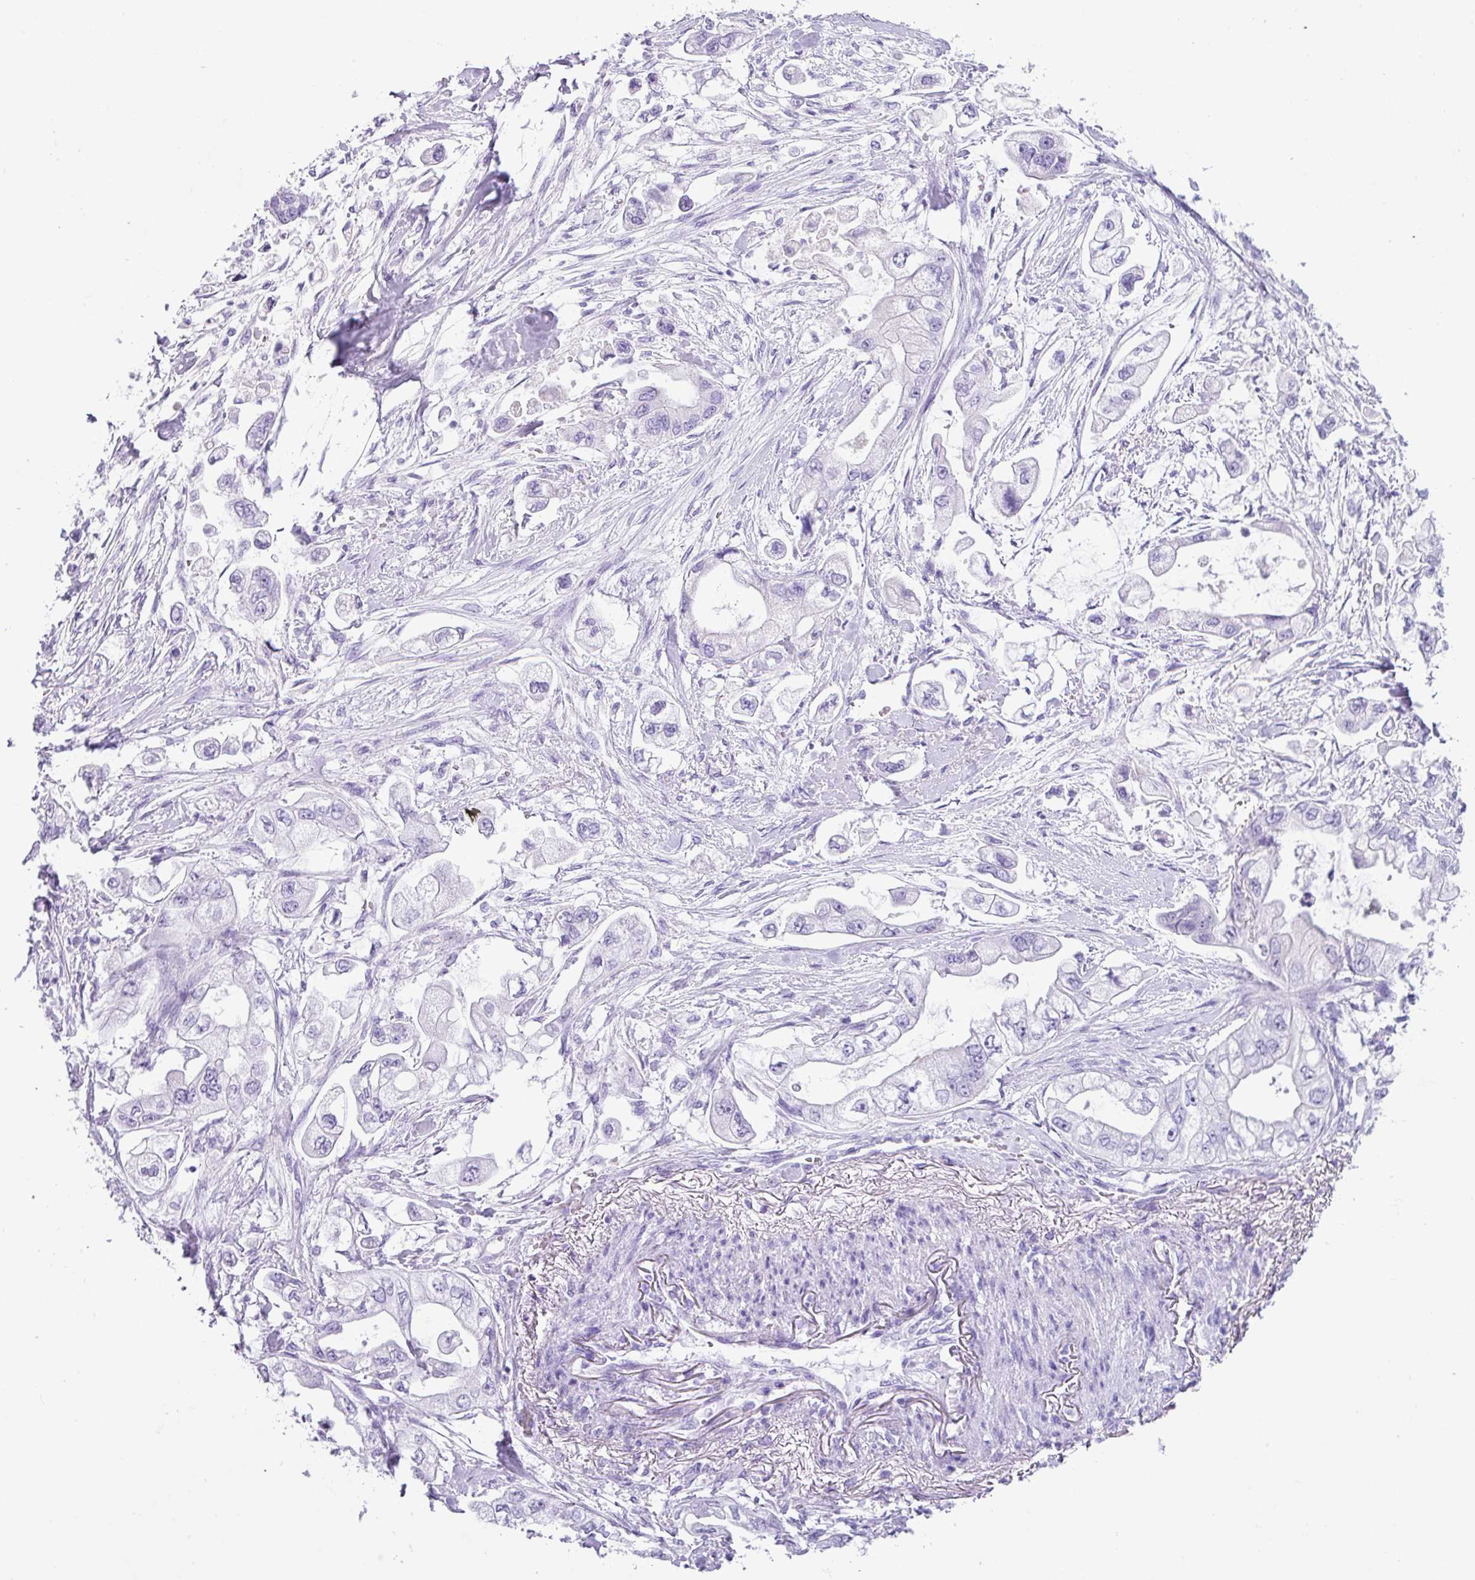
{"staining": {"intensity": "negative", "quantity": "none", "location": "none"}, "tissue": "stomach cancer", "cell_type": "Tumor cells", "image_type": "cancer", "snomed": [{"axis": "morphology", "description": "Adenocarcinoma, NOS"}, {"axis": "topography", "description": "Stomach"}], "caption": "This is an immunohistochemistry photomicrograph of stomach adenocarcinoma. There is no staining in tumor cells.", "gene": "NCCRP1", "patient": {"sex": "male", "age": 62}}